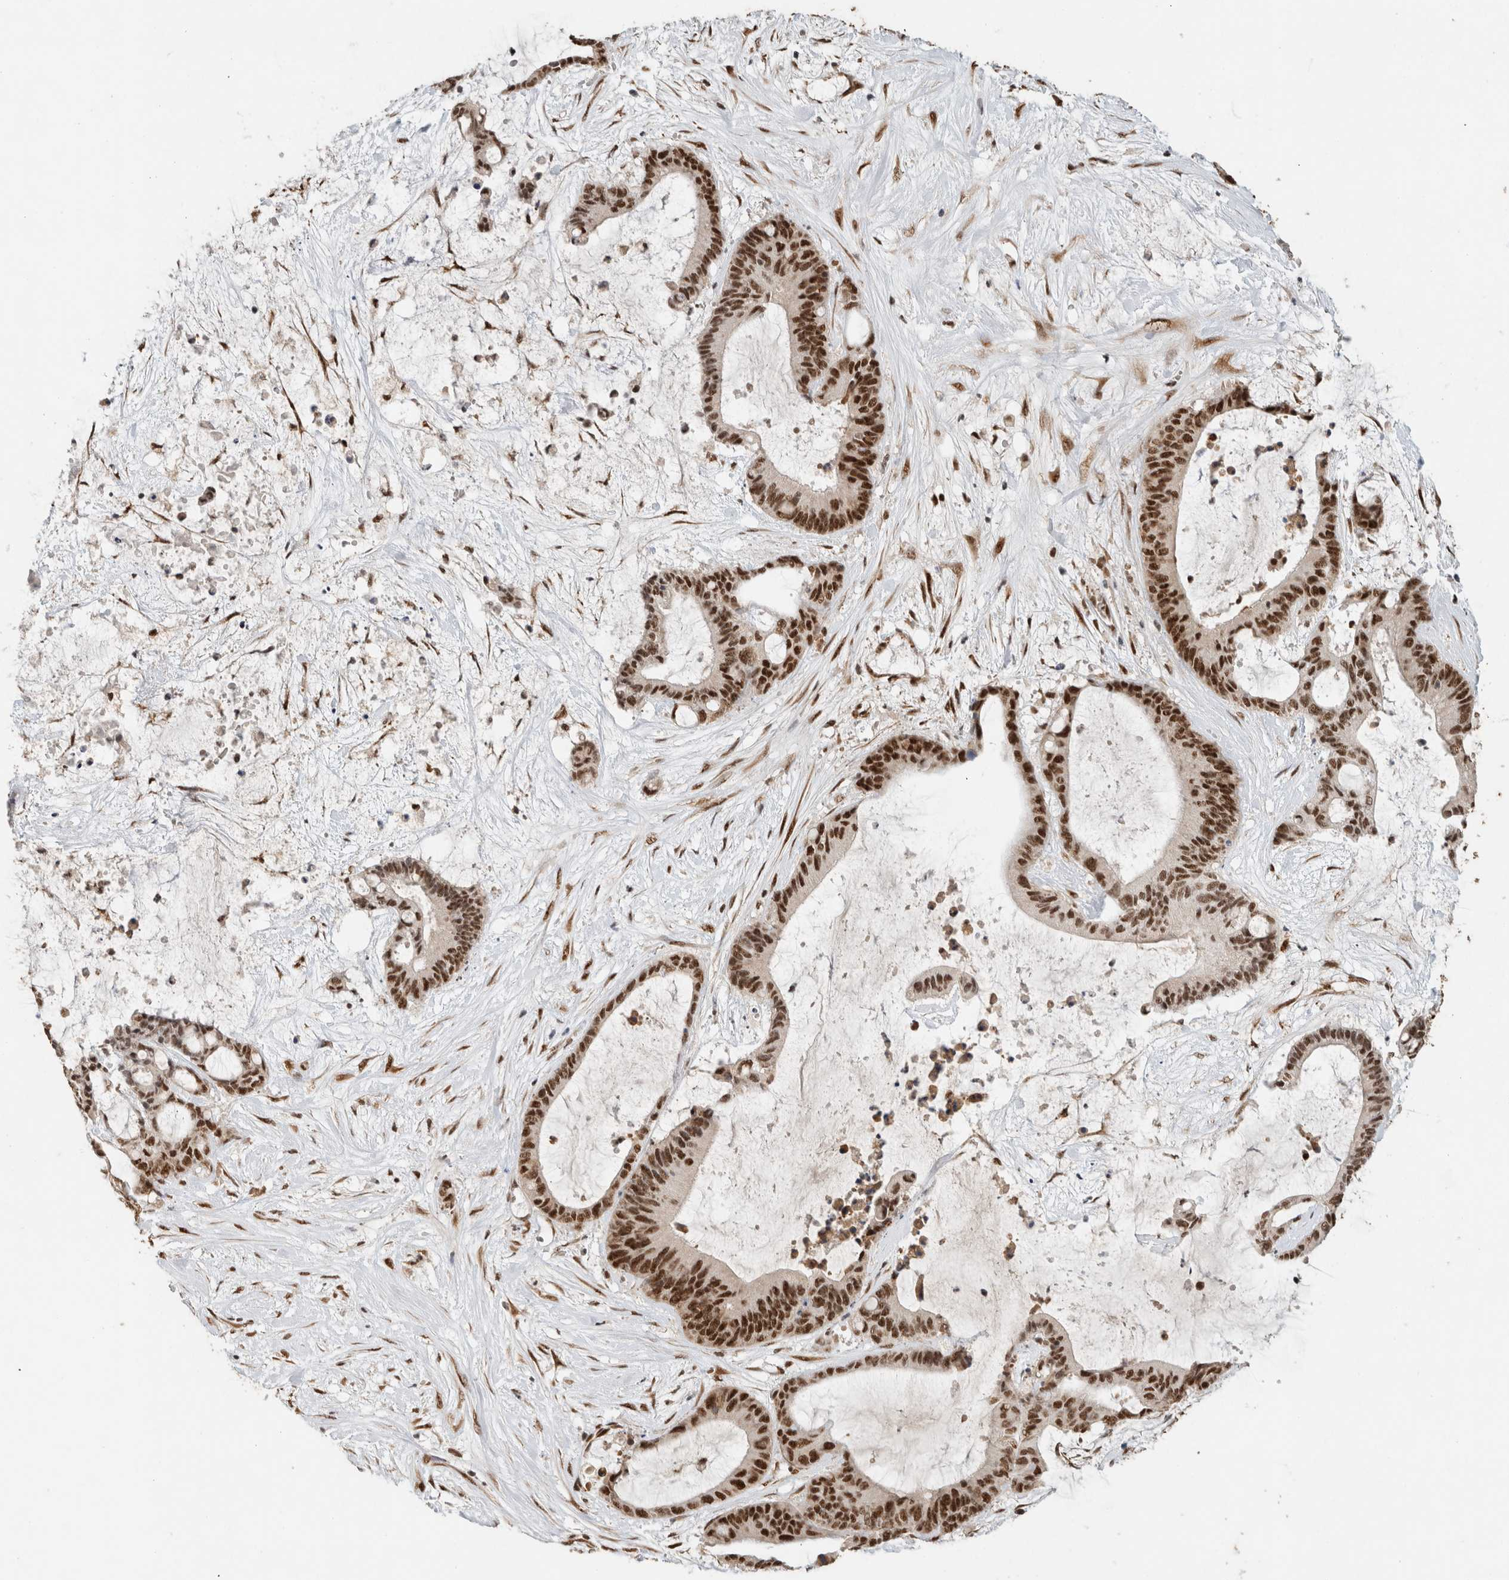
{"staining": {"intensity": "strong", "quantity": ">75%", "location": "nuclear"}, "tissue": "liver cancer", "cell_type": "Tumor cells", "image_type": "cancer", "snomed": [{"axis": "morphology", "description": "Cholangiocarcinoma"}, {"axis": "topography", "description": "Liver"}], "caption": "Immunohistochemistry (IHC) photomicrograph of human liver cholangiocarcinoma stained for a protein (brown), which shows high levels of strong nuclear positivity in approximately >75% of tumor cells.", "gene": "DDX42", "patient": {"sex": "female", "age": 73}}